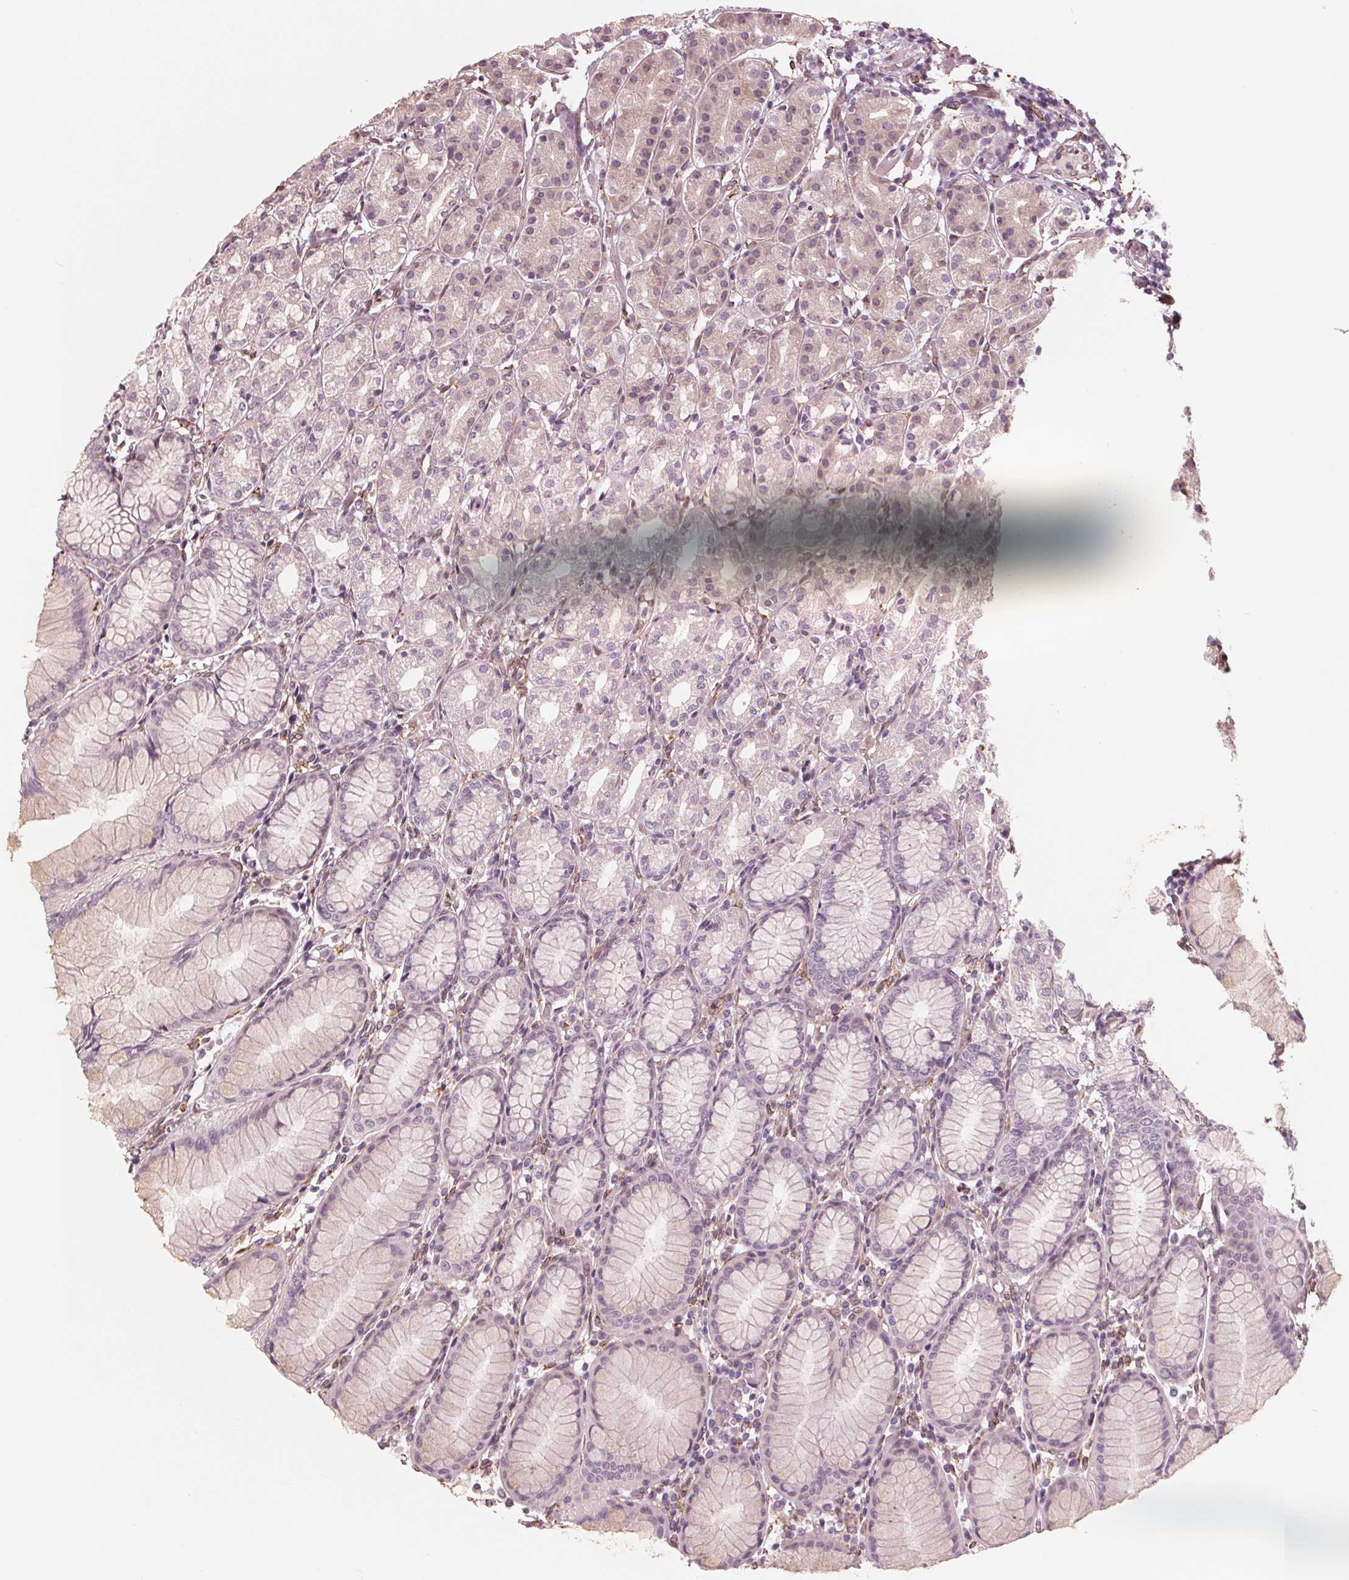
{"staining": {"intensity": "negative", "quantity": "none", "location": "none"}, "tissue": "stomach", "cell_type": "Glandular cells", "image_type": "normal", "snomed": [{"axis": "morphology", "description": "Normal tissue, NOS"}, {"axis": "topography", "description": "Stomach"}], "caption": "A high-resolution micrograph shows IHC staining of normal stomach, which exhibits no significant positivity in glandular cells.", "gene": "IKBIP", "patient": {"sex": "female", "age": 57}}